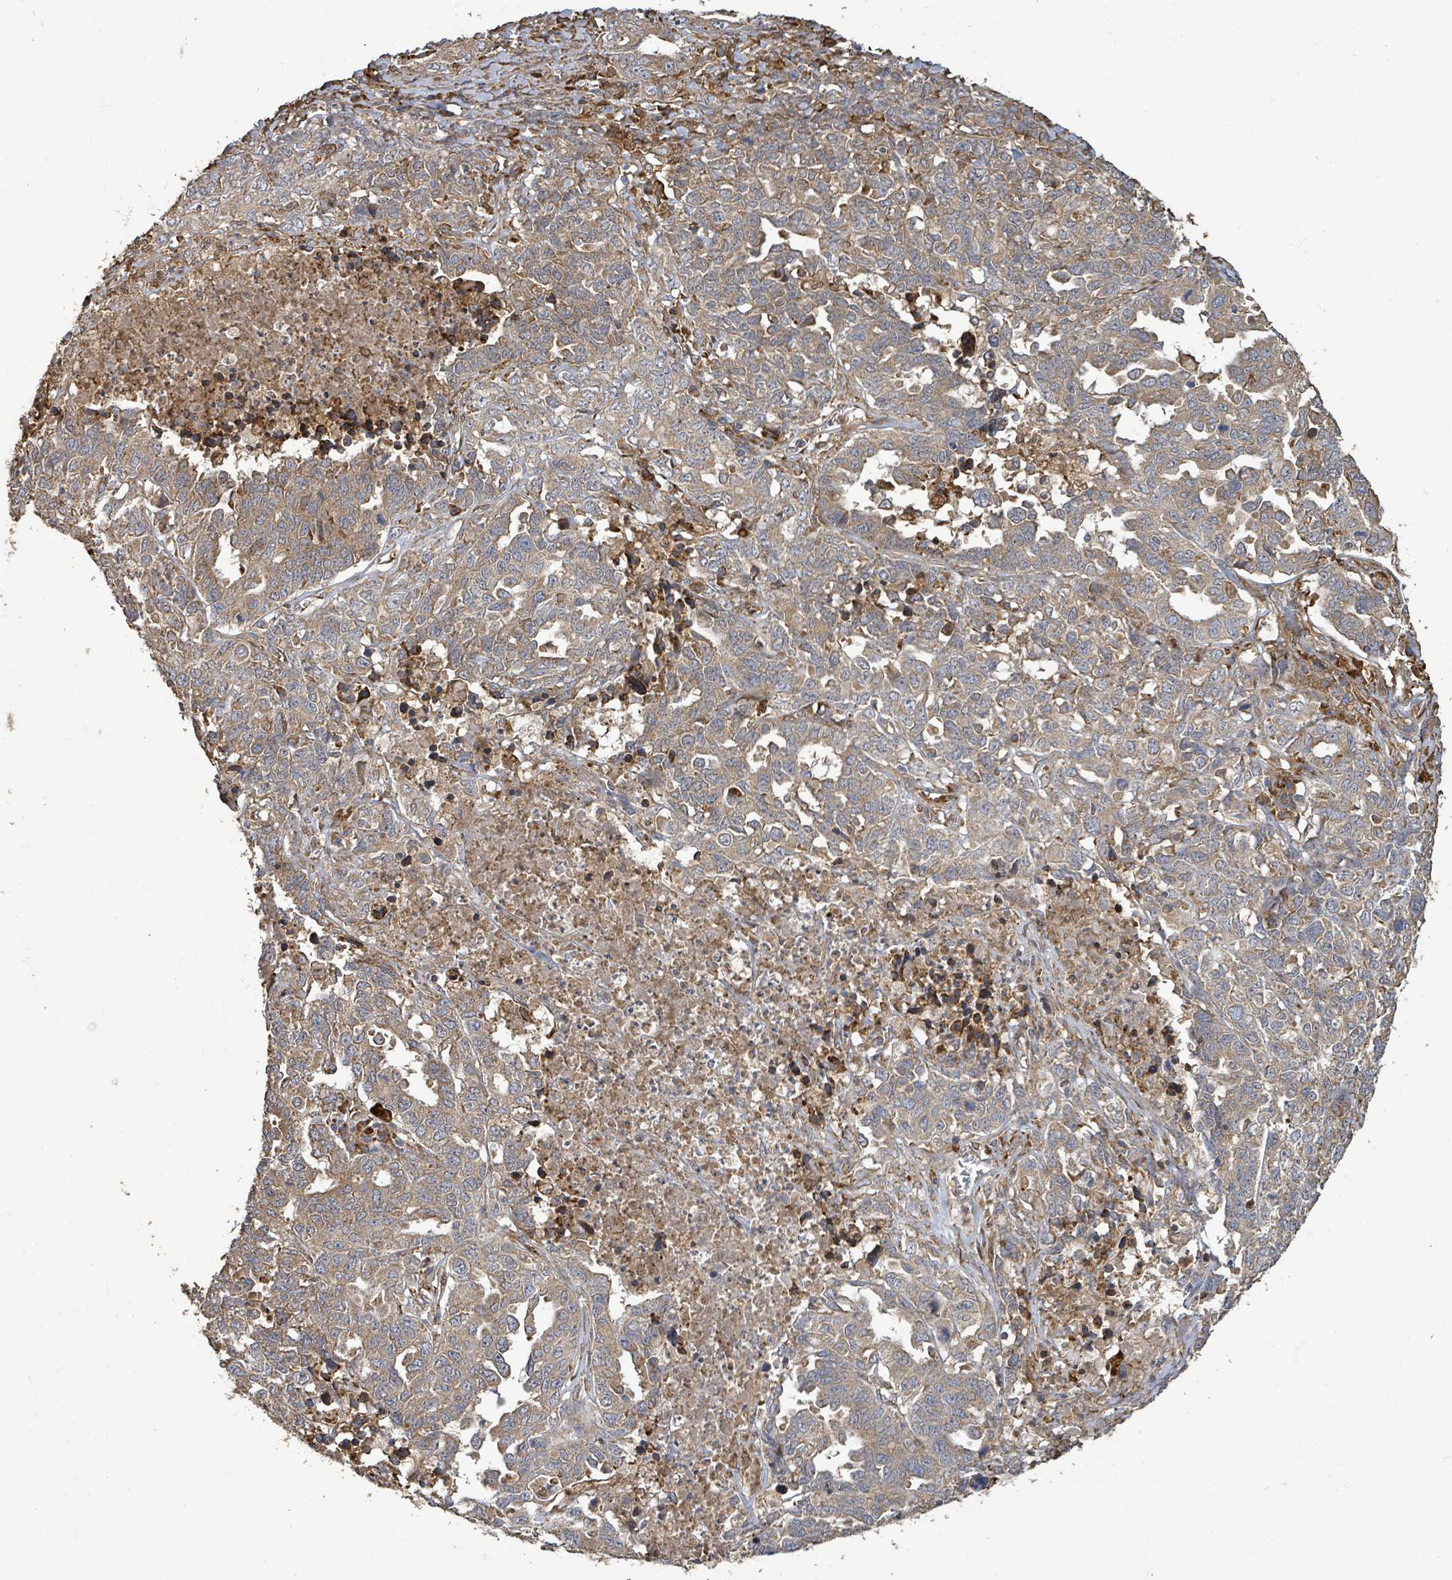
{"staining": {"intensity": "weak", "quantity": ">75%", "location": "cytoplasmic/membranous"}, "tissue": "ovarian cancer", "cell_type": "Tumor cells", "image_type": "cancer", "snomed": [{"axis": "morphology", "description": "Carcinoma, endometroid"}, {"axis": "topography", "description": "Ovary"}], "caption": "High-magnification brightfield microscopy of ovarian cancer stained with DAB (3,3'-diaminobenzidine) (brown) and counterstained with hematoxylin (blue). tumor cells exhibit weak cytoplasmic/membranous expression is appreciated in about>75% of cells.", "gene": "ARPIN", "patient": {"sex": "female", "age": 62}}